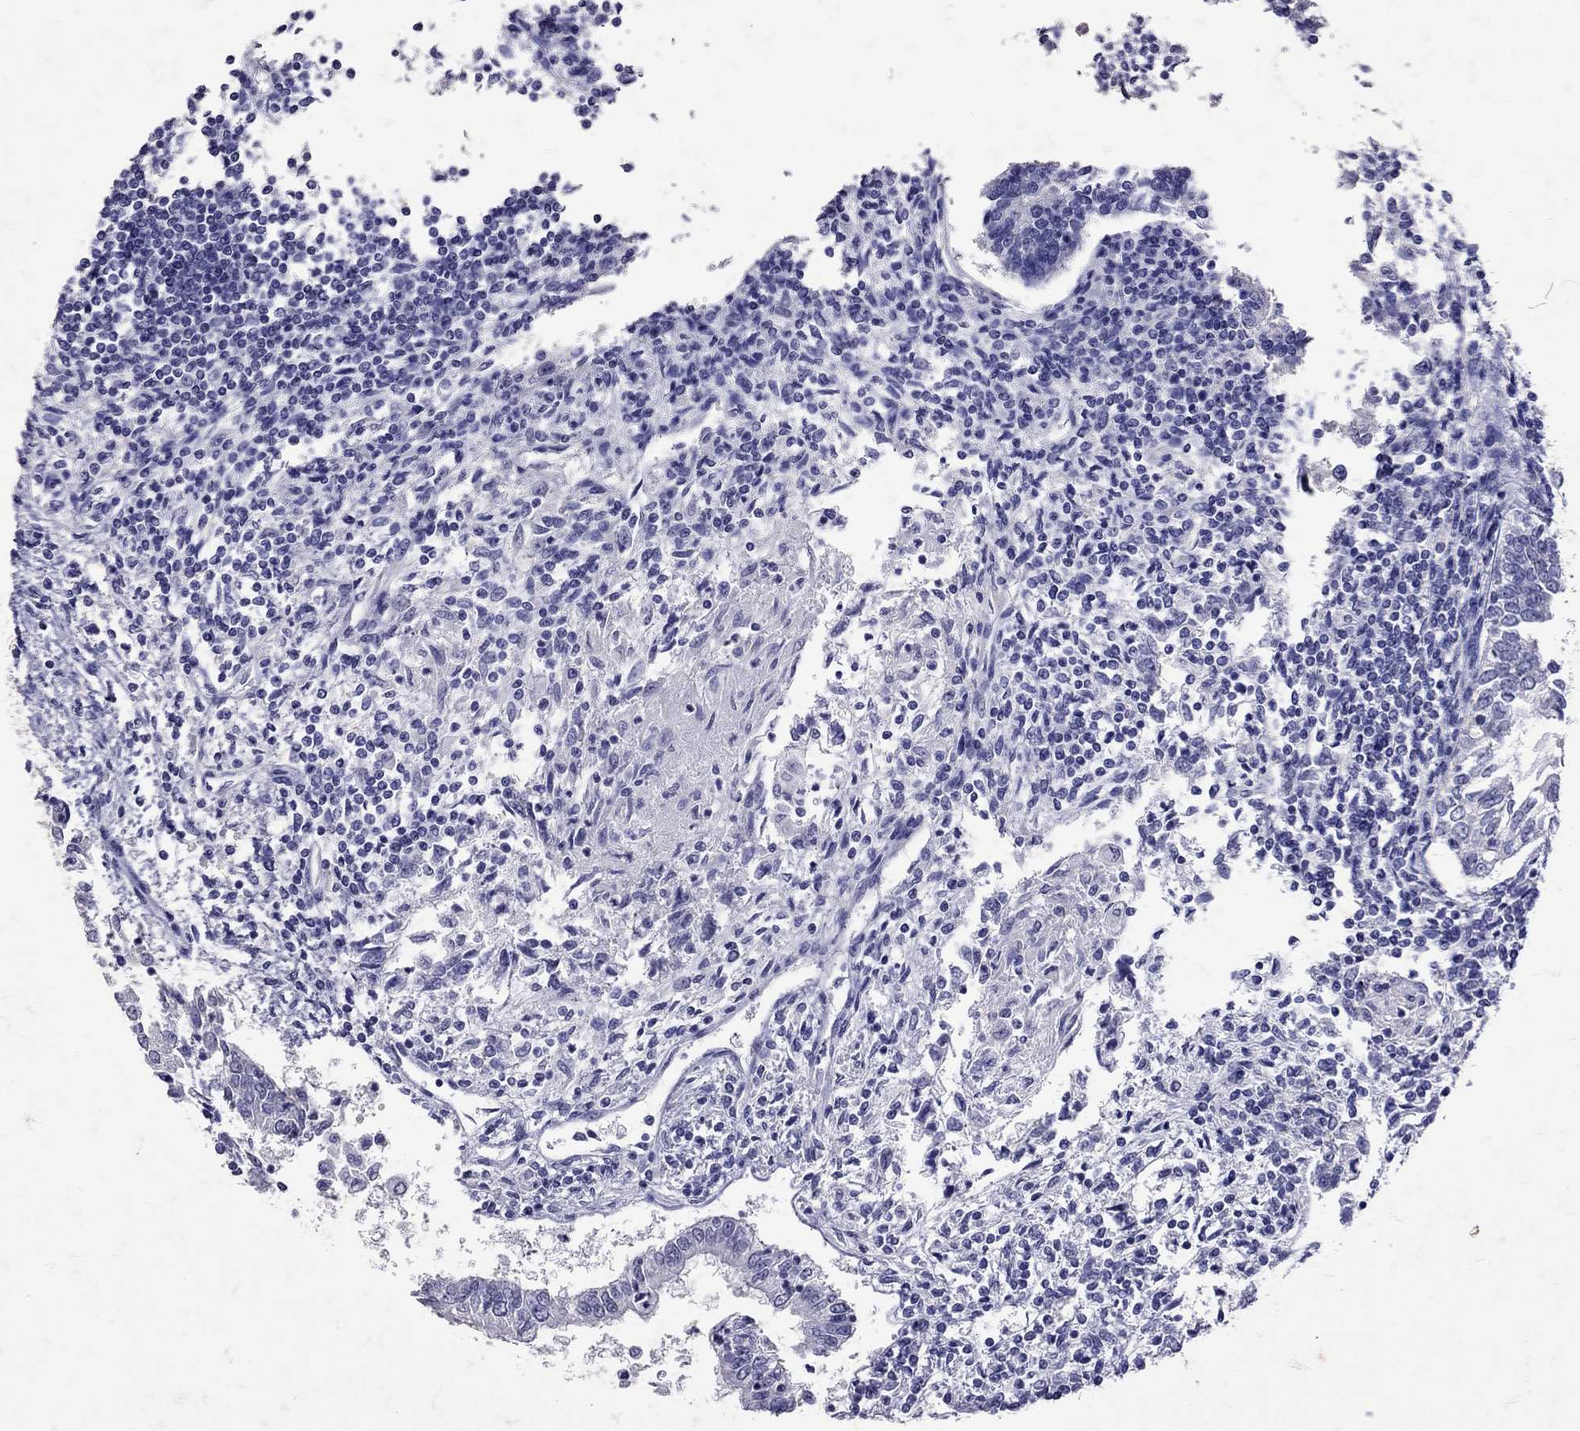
{"staining": {"intensity": "negative", "quantity": "none", "location": "none"}, "tissue": "testis cancer", "cell_type": "Tumor cells", "image_type": "cancer", "snomed": [{"axis": "morphology", "description": "Carcinoma, Embryonal, NOS"}, {"axis": "topography", "description": "Testis"}], "caption": "This is an immunohistochemistry image of human embryonal carcinoma (testis). There is no positivity in tumor cells.", "gene": "SST", "patient": {"sex": "male", "age": 37}}